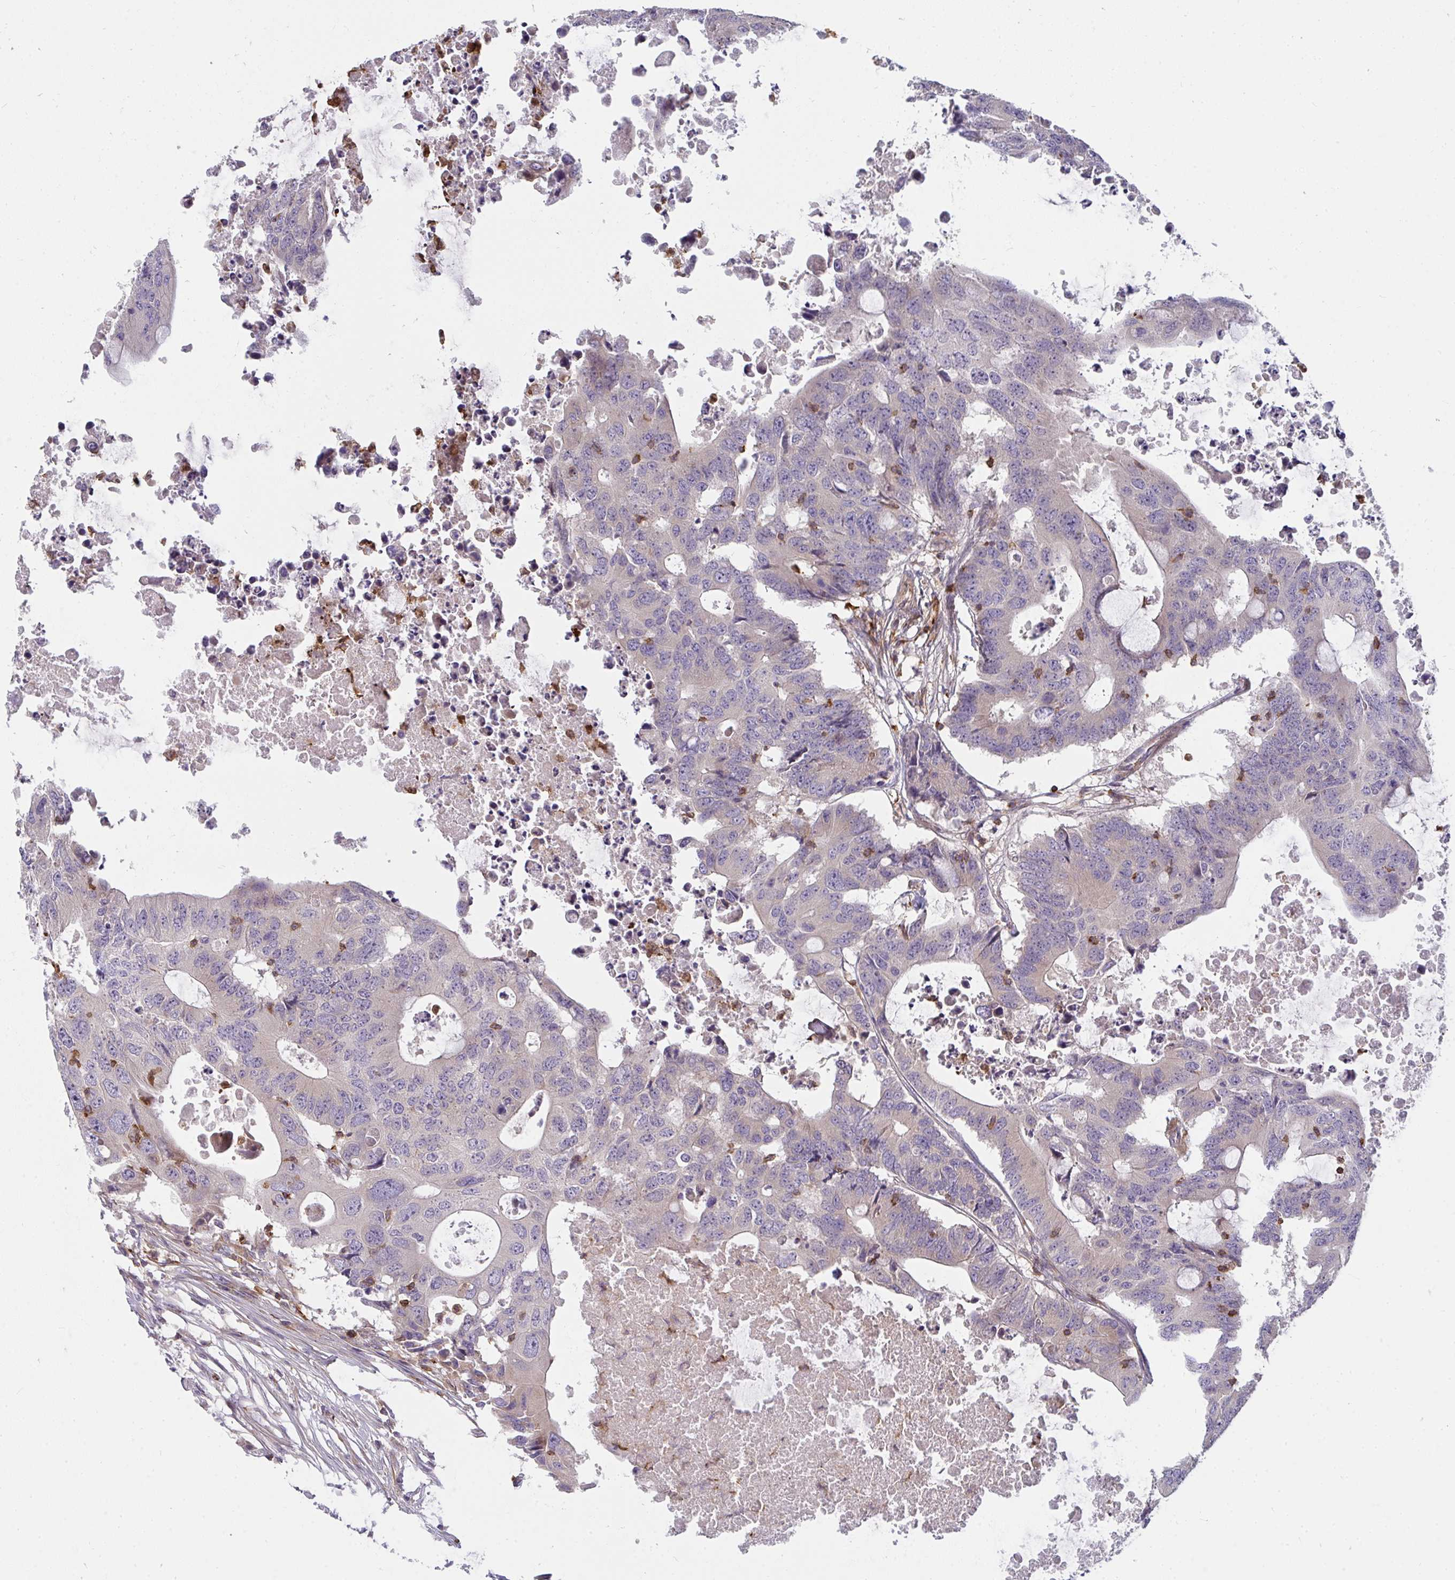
{"staining": {"intensity": "weak", "quantity": "25%-75%", "location": "cytoplasmic/membranous"}, "tissue": "colorectal cancer", "cell_type": "Tumor cells", "image_type": "cancer", "snomed": [{"axis": "morphology", "description": "Adenocarcinoma, NOS"}, {"axis": "topography", "description": "Colon"}], "caption": "Colorectal adenocarcinoma was stained to show a protein in brown. There is low levels of weak cytoplasmic/membranous staining in approximately 25%-75% of tumor cells.", "gene": "CSF3R", "patient": {"sex": "male", "age": 71}}